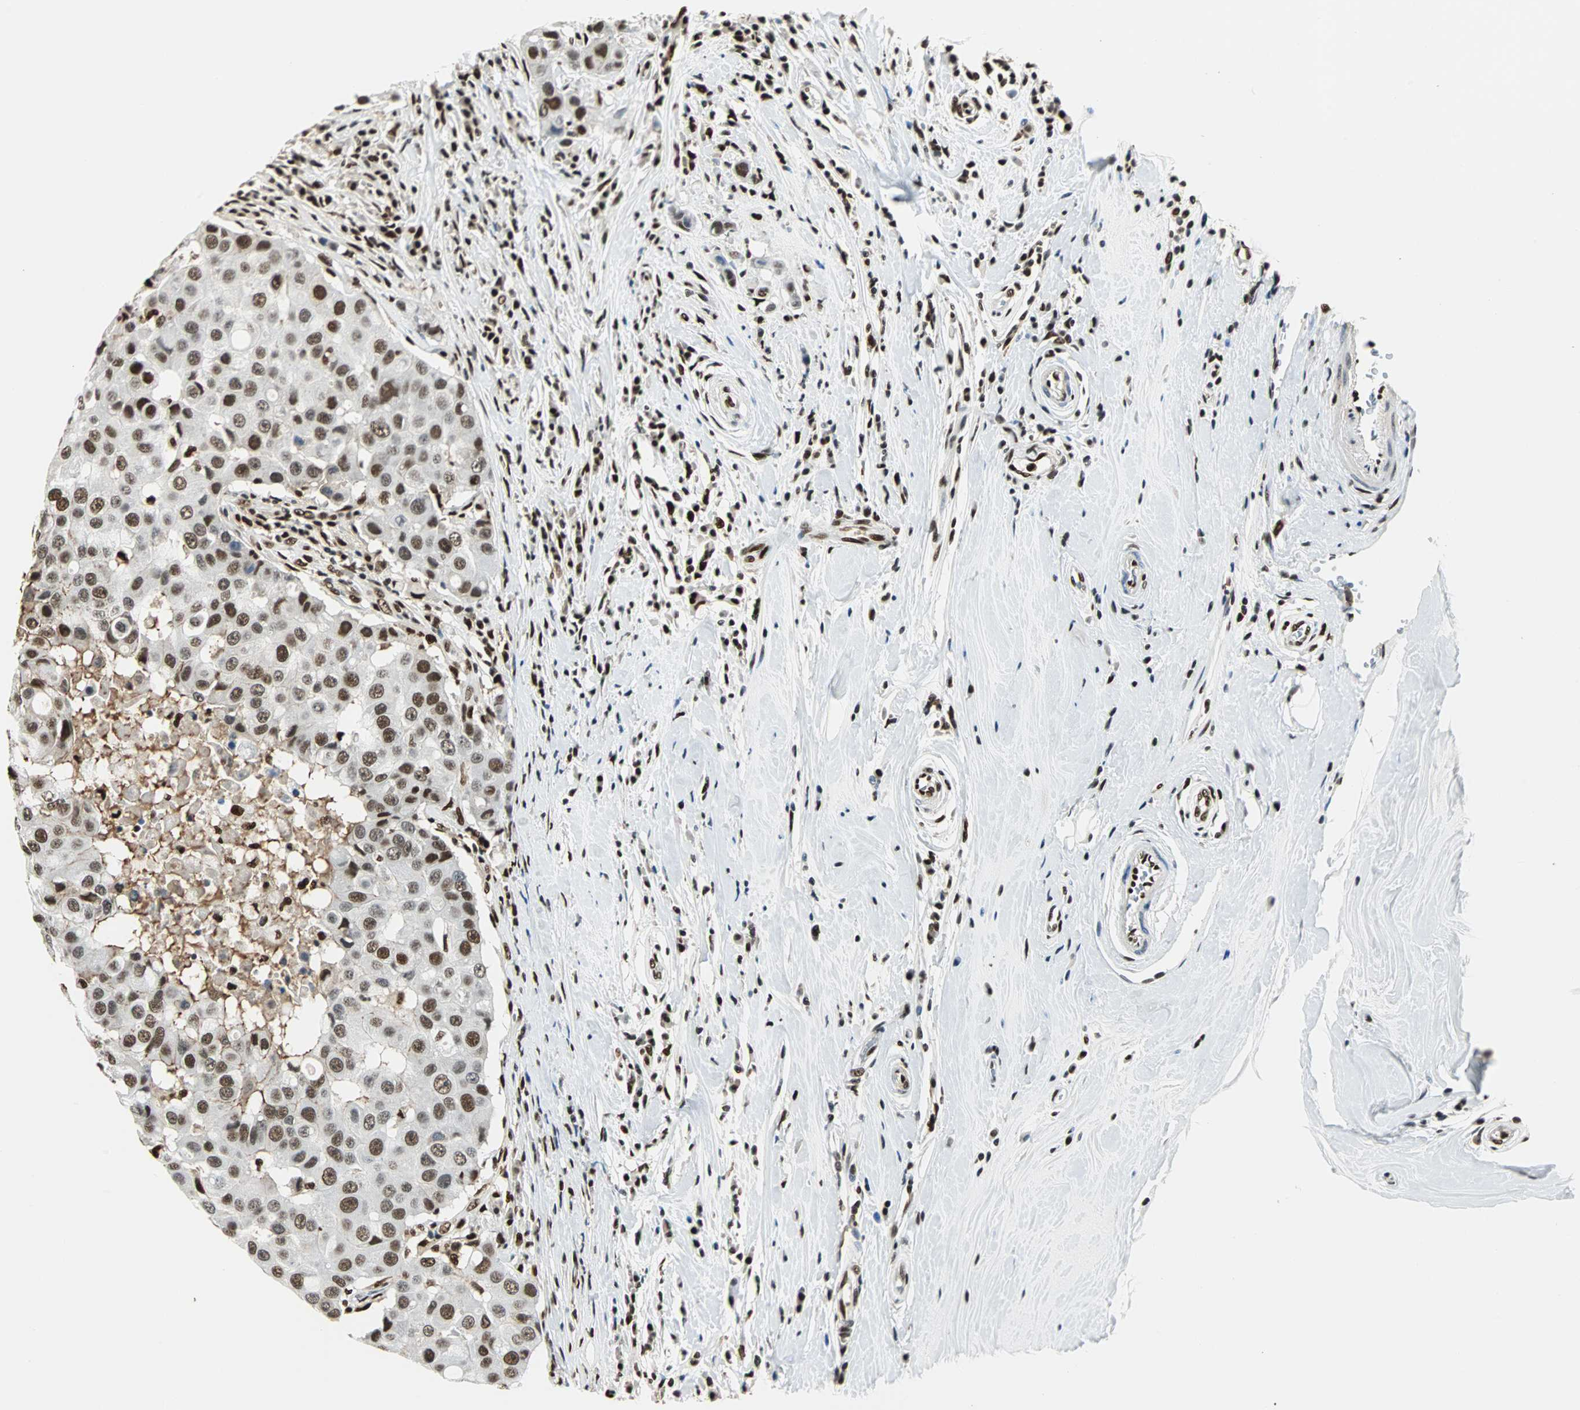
{"staining": {"intensity": "moderate", "quantity": ">75%", "location": "nuclear"}, "tissue": "breast cancer", "cell_type": "Tumor cells", "image_type": "cancer", "snomed": [{"axis": "morphology", "description": "Duct carcinoma"}, {"axis": "topography", "description": "Breast"}], "caption": "Immunohistochemistry image of neoplastic tissue: human intraductal carcinoma (breast) stained using immunohistochemistry shows medium levels of moderate protein expression localized specifically in the nuclear of tumor cells, appearing as a nuclear brown color.", "gene": "XRCC4", "patient": {"sex": "female", "age": 27}}